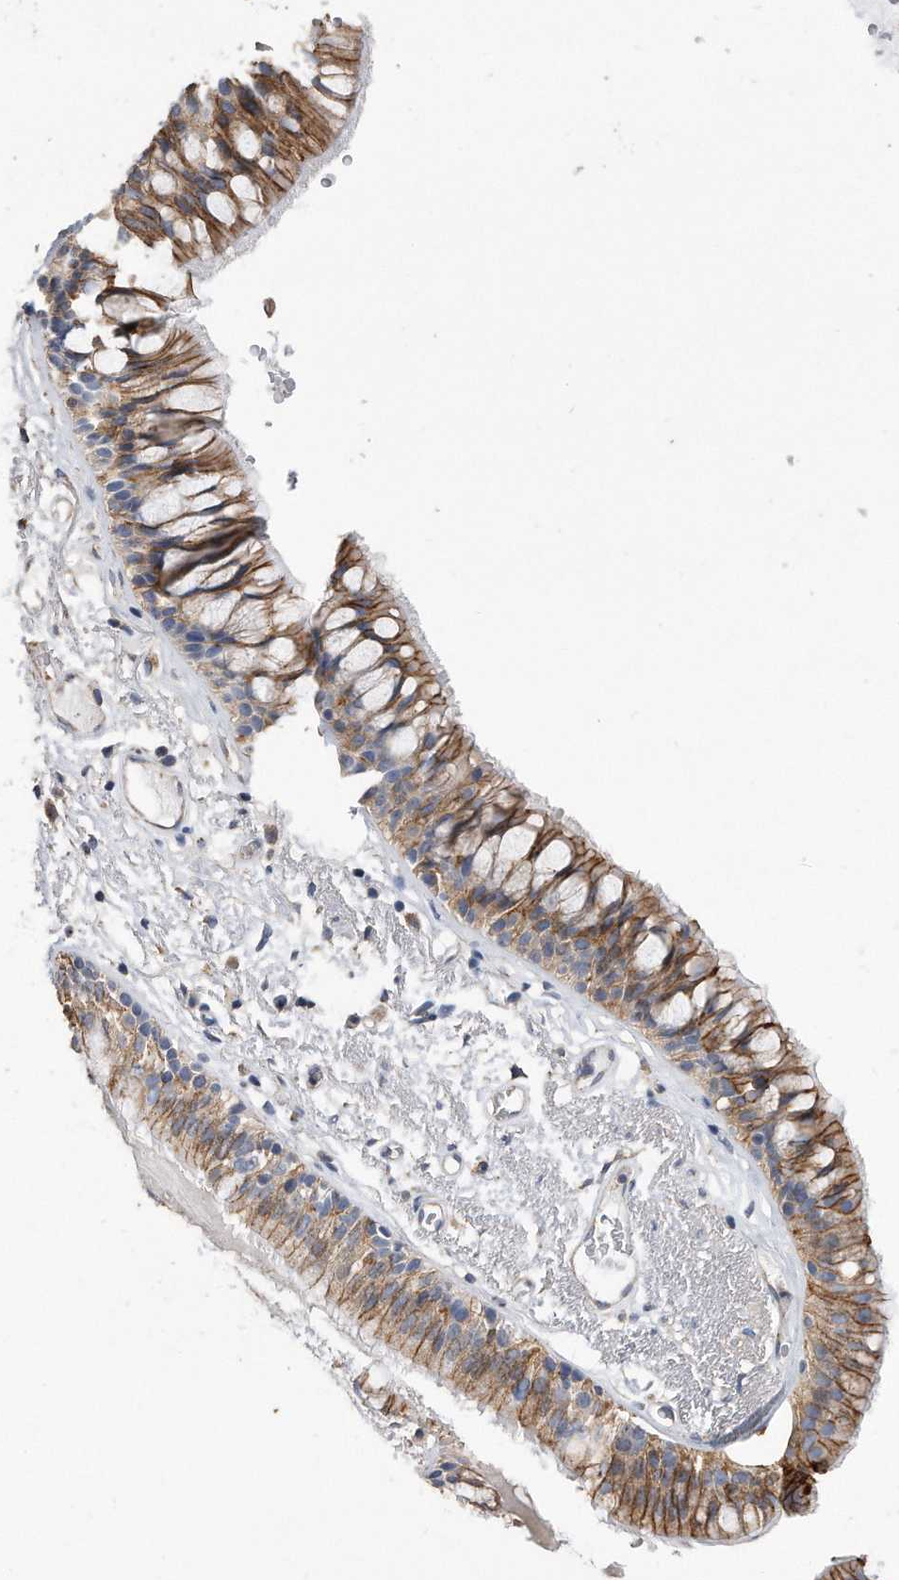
{"staining": {"intensity": "moderate", "quantity": ">75%", "location": "cytoplasmic/membranous"}, "tissue": "bronchus", "cell_type": "Respiratory epithelial cells", "image_type": "normal", "snomed": [{"axis": "morphology", "description": "Normal tissue, NOS"}, {"axis": "morphology", "description": "Squamous cell carcinoma, NOS"}, {"axis": "topography", "description": "Lymph node"}, {"axis": "topography", "description": "Bronchus"}, {"axis": "topography", "description": "Lung"}], "caption": "High-magnification brightfield microscopy of unremarkable bronchus stained with DAB (brown) and counterstained with hematoxylin (blue). respiratory epithelial cells exhibit moderate cytoplasmic/membranous staining is seen in about>75% of cells. Immunohistochemistry stains the protein in brown and the nuclei are stained blue.", "gene": "CDCP1", "patient": {"sex": "male", "age": 66}}